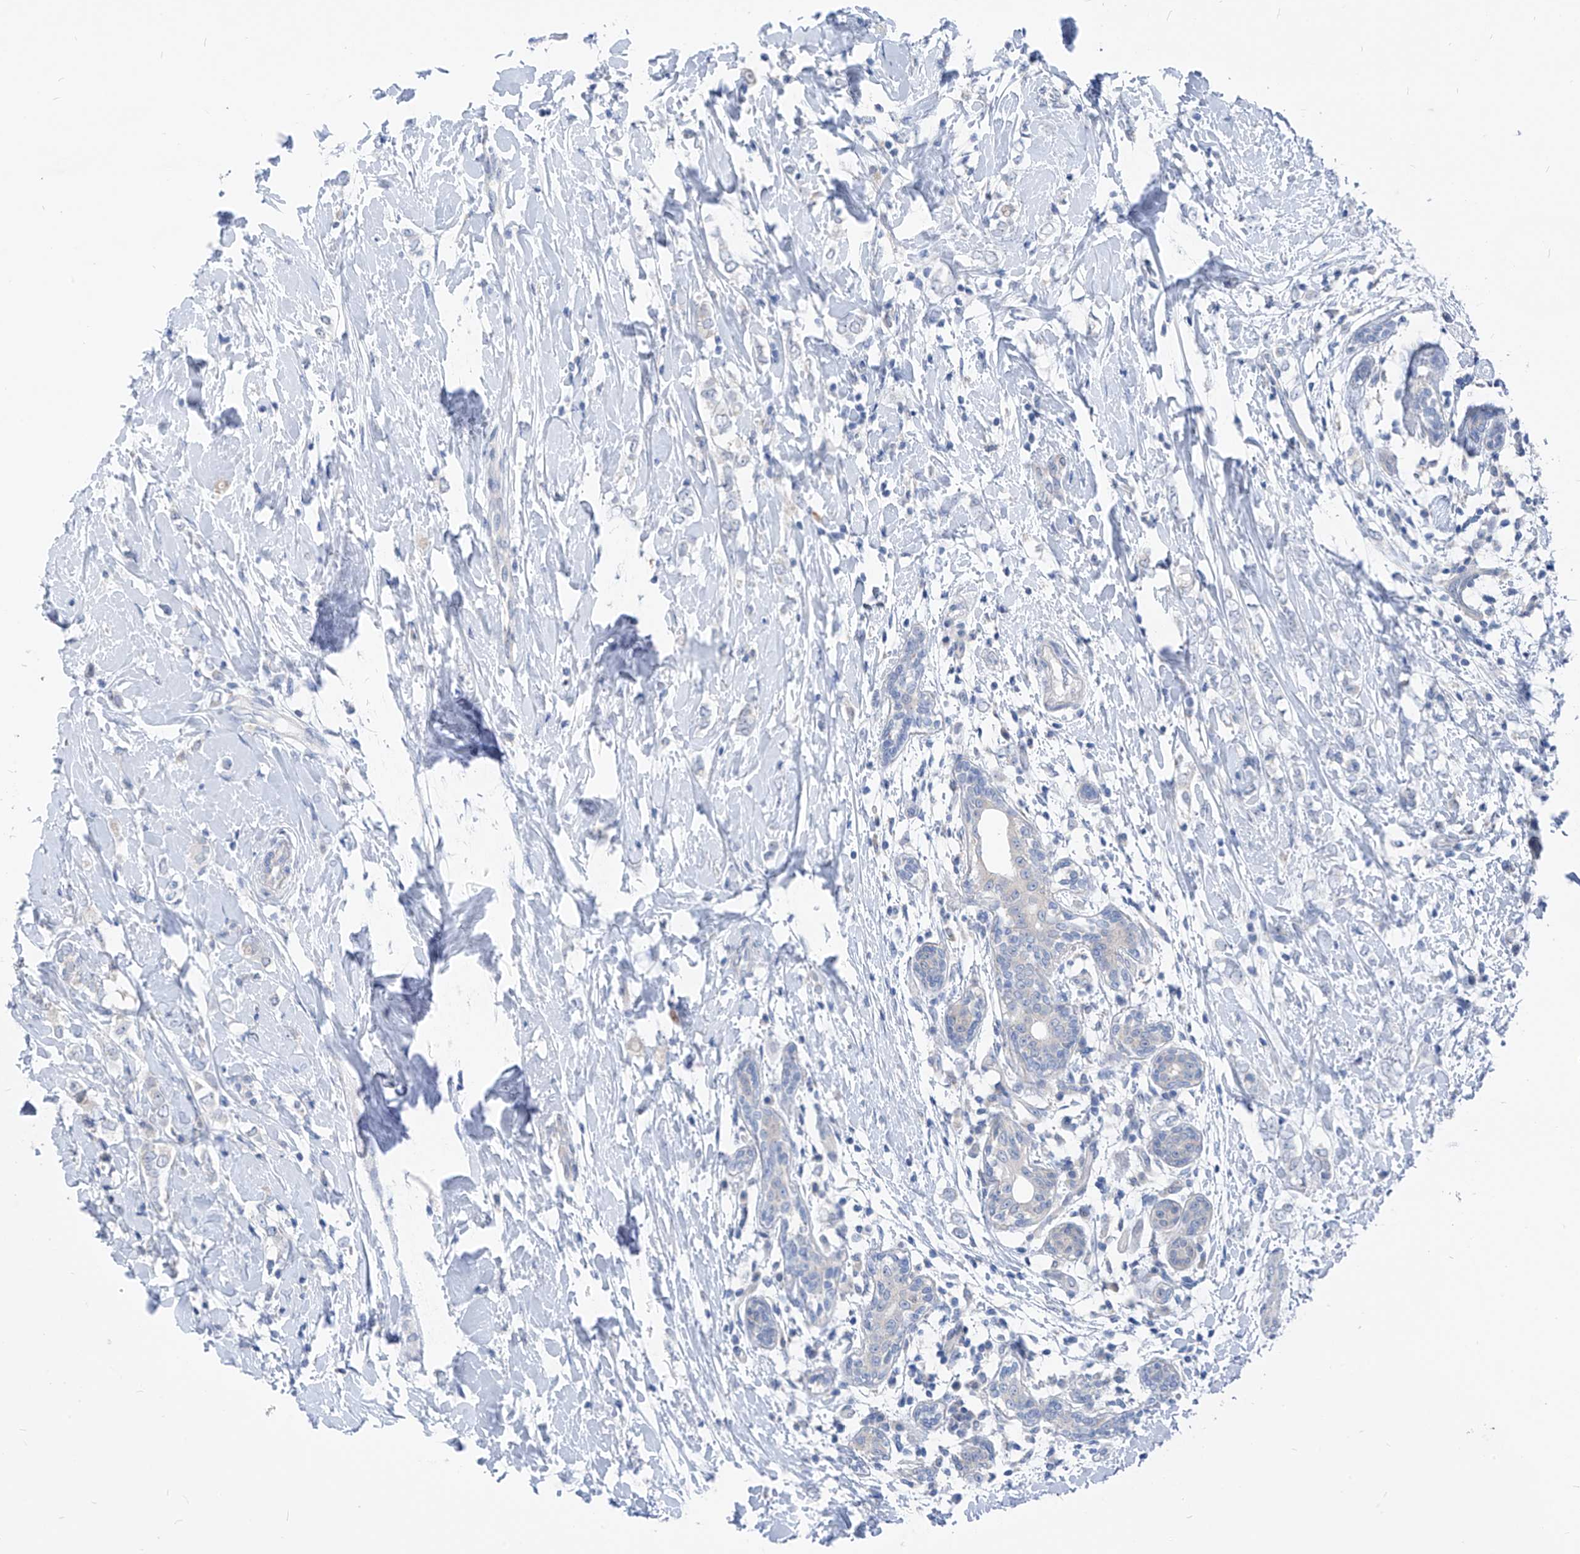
{"staining": {"intensity": "negative", "quantity": "none", "location": "none"}, "tissue": "breast cancer", "cell_type": "Tumor cells", "image_type": "cancer", "snomed": [{"axis": "morphology", "description": "Normal tissue, NOS"}, {"axis": "morphology", "description": "Lobular carcinoma"}, {"axis": "topography", "description": "Breast"}], "caption": "This is an immunohistochemistry (IHC) micrograph of lobular carcinoma (breast). There is no expression in tumor cells.", "gene": "LDAH", "patient": {"sex": "female", "age": 47}}